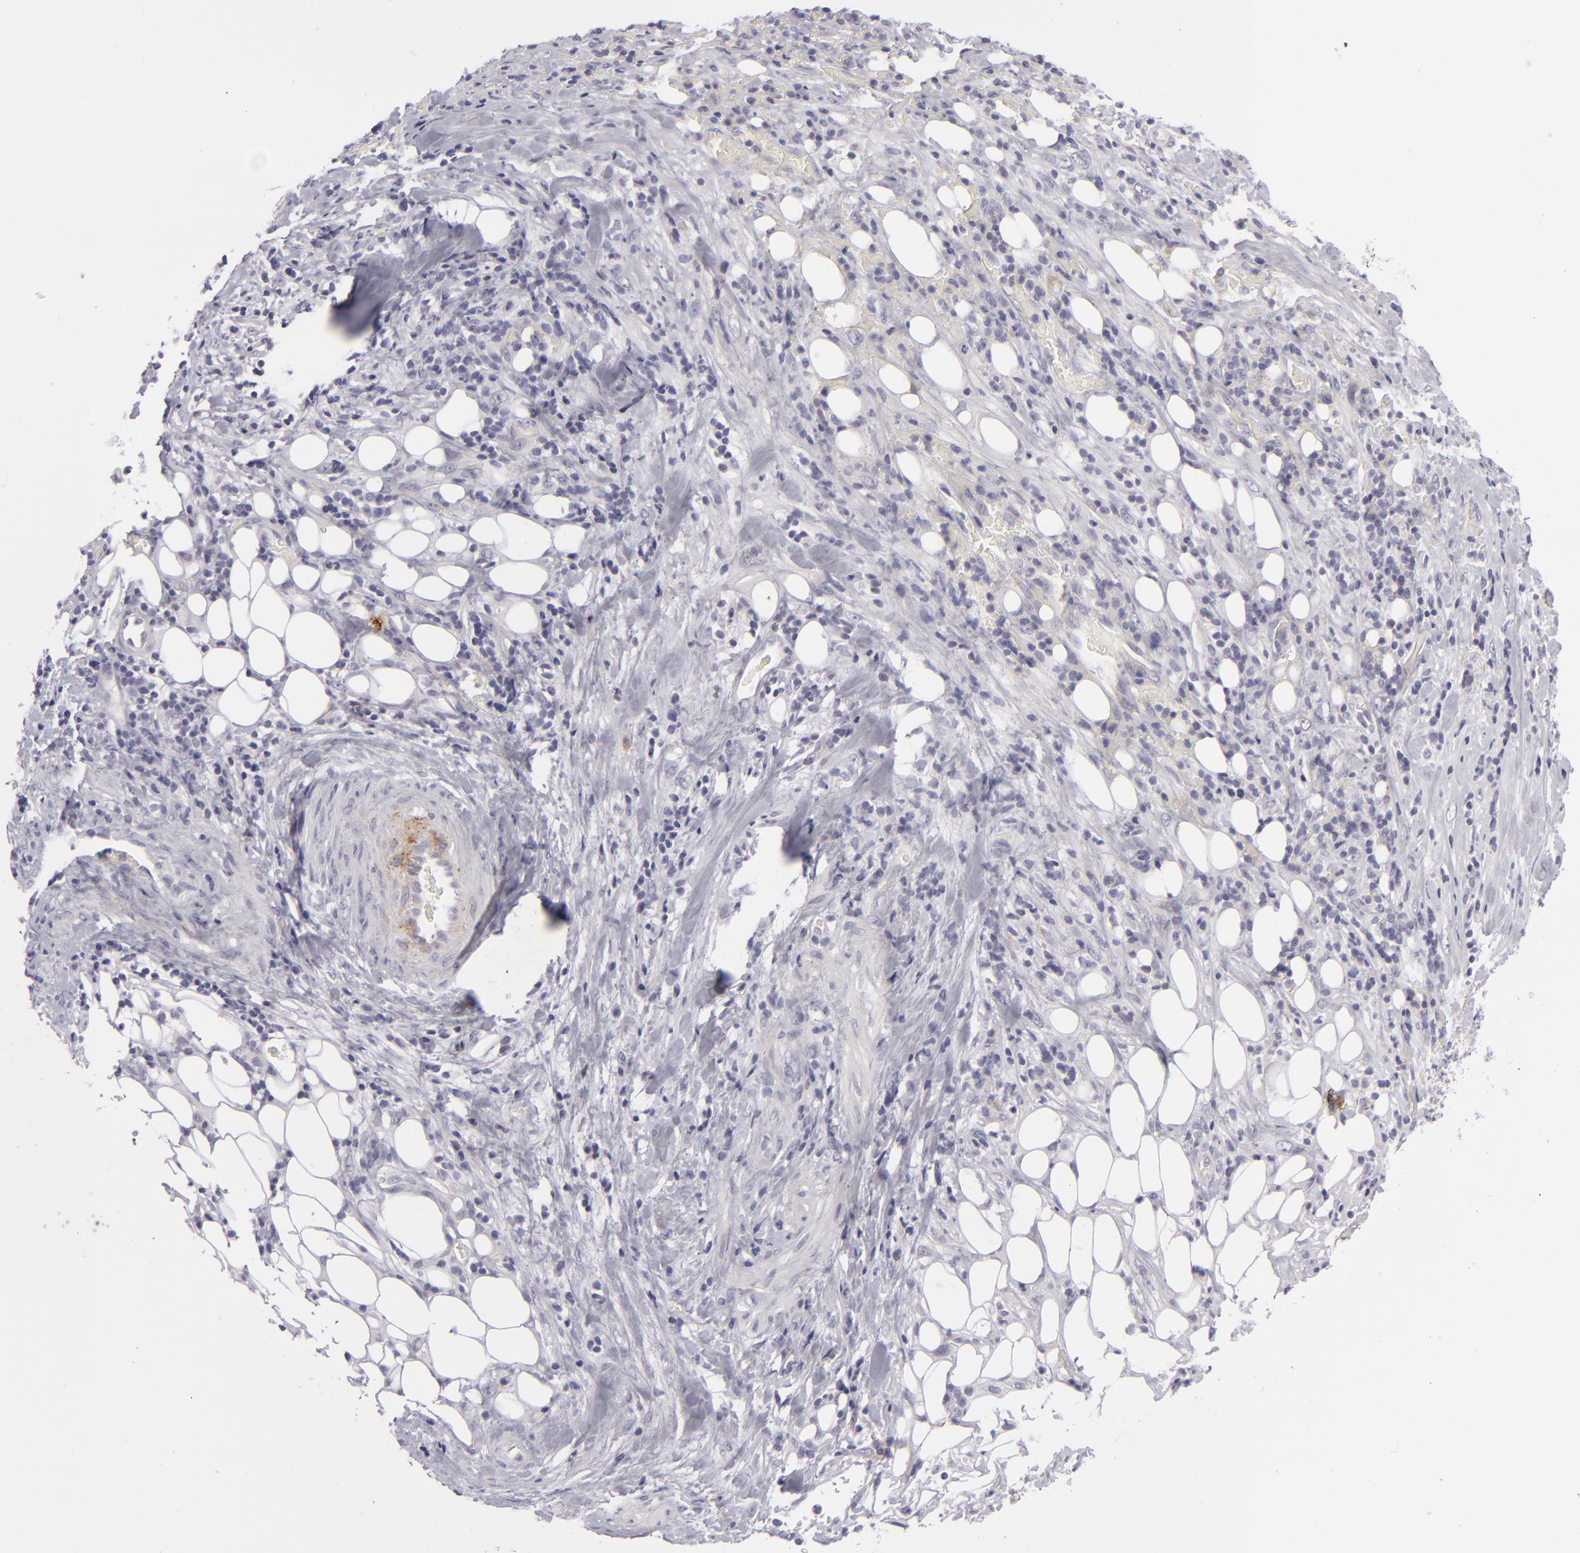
{"staining": {"intensity": "negative", "quantity": "none", "location": "none"}, "tissue": "lung cancer", "cell_type": "Tumor cells", "image_type": "cancer", "snomed": [{"axis": "morphology", "description": "Squamous cell carcinoma, NOS"}, {"axis": "topography", "description": "Lung"}], "caption": "Protein analysis of squamous cell carcinoma (lung) reveals no significant expression in tumor cells. (Brightfield microscopy of DAB (3,3'-diaminobenzidine) immunohistochemistry (IHC) at high magnification).", "gene": "ALCAM", "patient": {"sex": "male", "age": 64}}